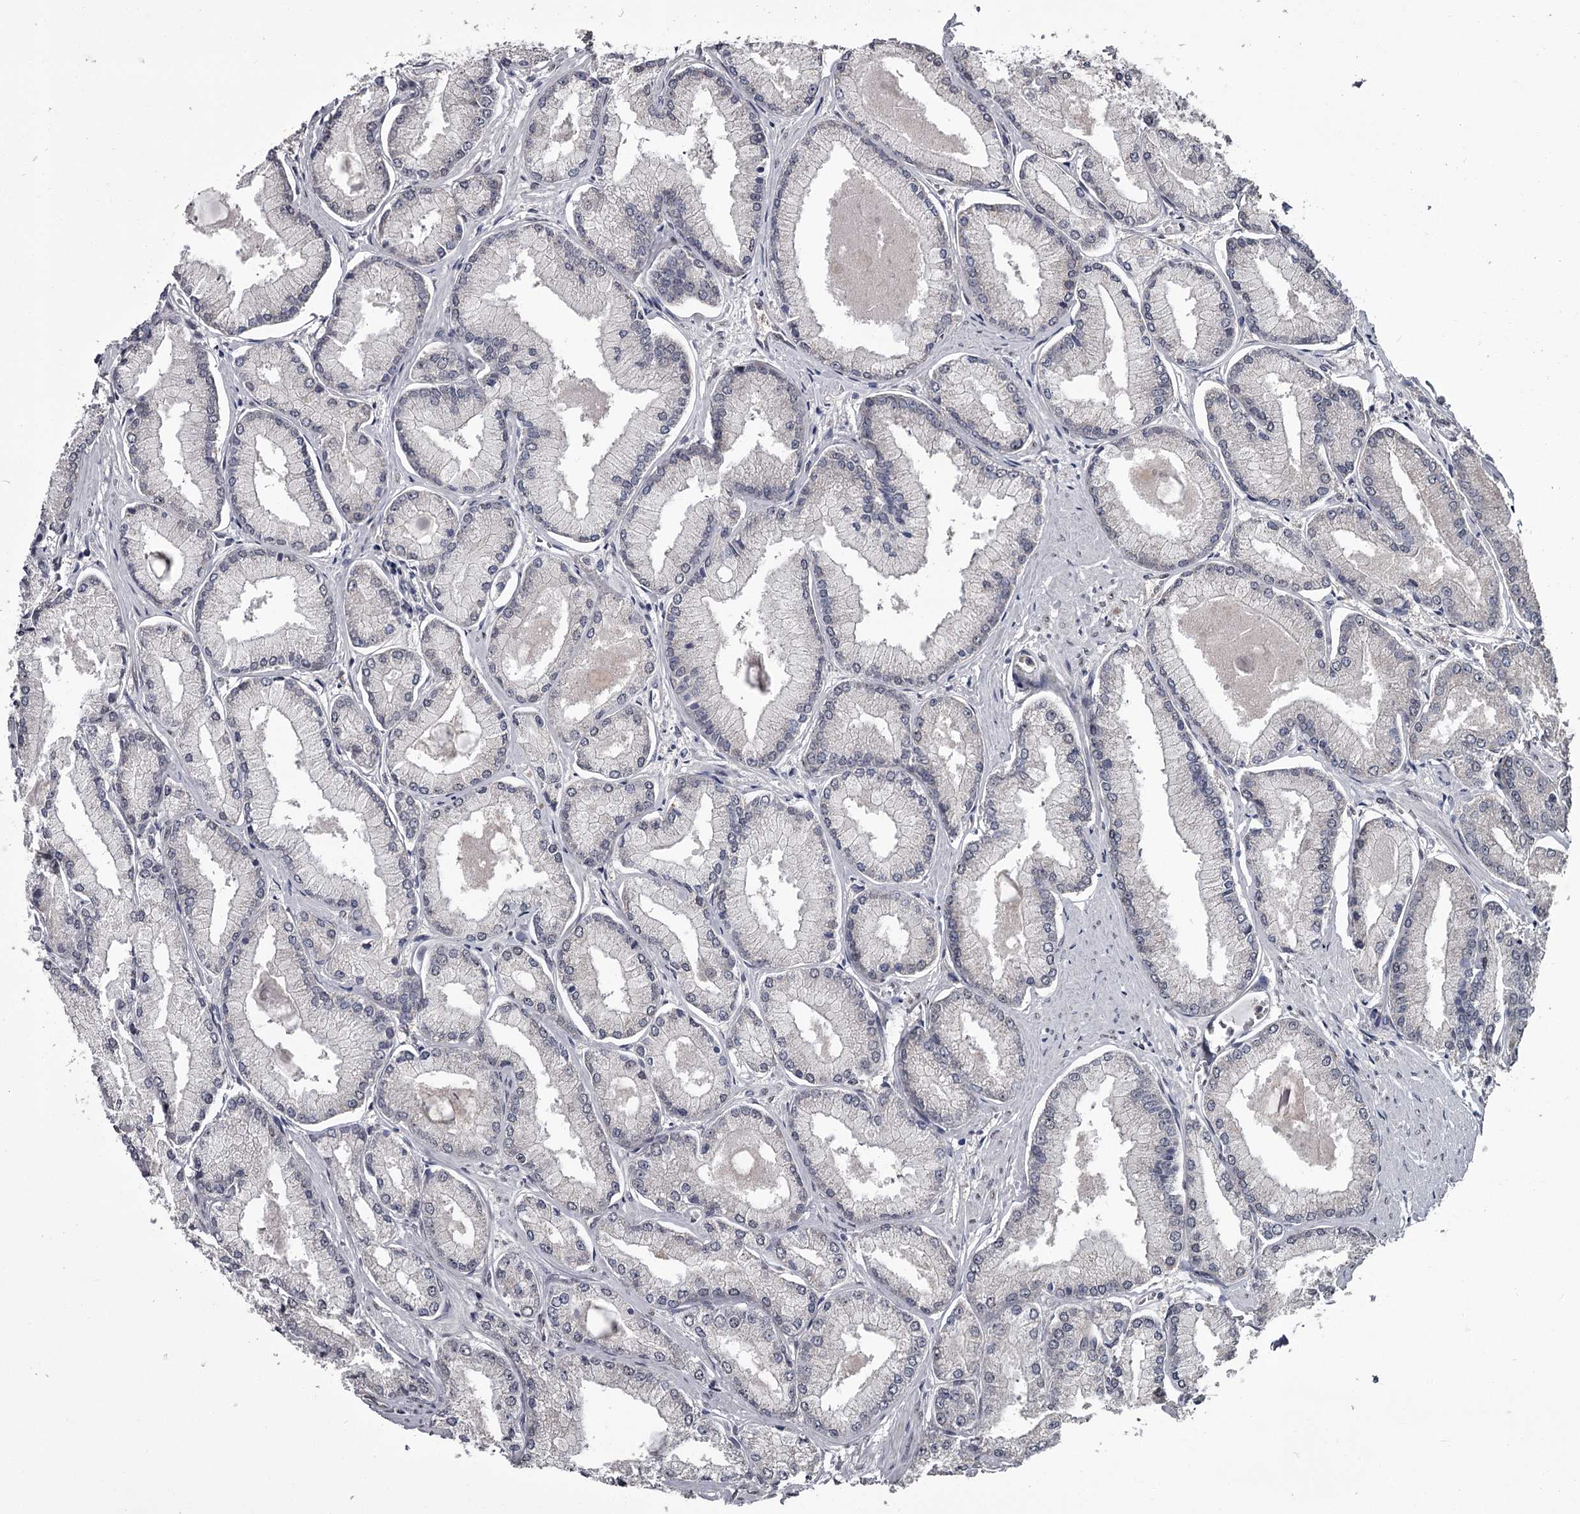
{"staining": {"intensity": "negative", "quantity": "none", "location": "none"}, "tissue": "prostate cancer", "cell_type": "Tumor cells", "image_type": "cancer", "snomed": [{"axis": "morphology", "description": "Adenocarcinoma, Low grade"}, {"axis": "topography", "description": "Prostate"}], "caption": "Immunohistochemistry of human prostate cancer (adenocarcinoma (low-grade)) displays no expression in tumor cells.", "gene": "PRPF40B", "patient": {"sex": "male", "age": 74}}